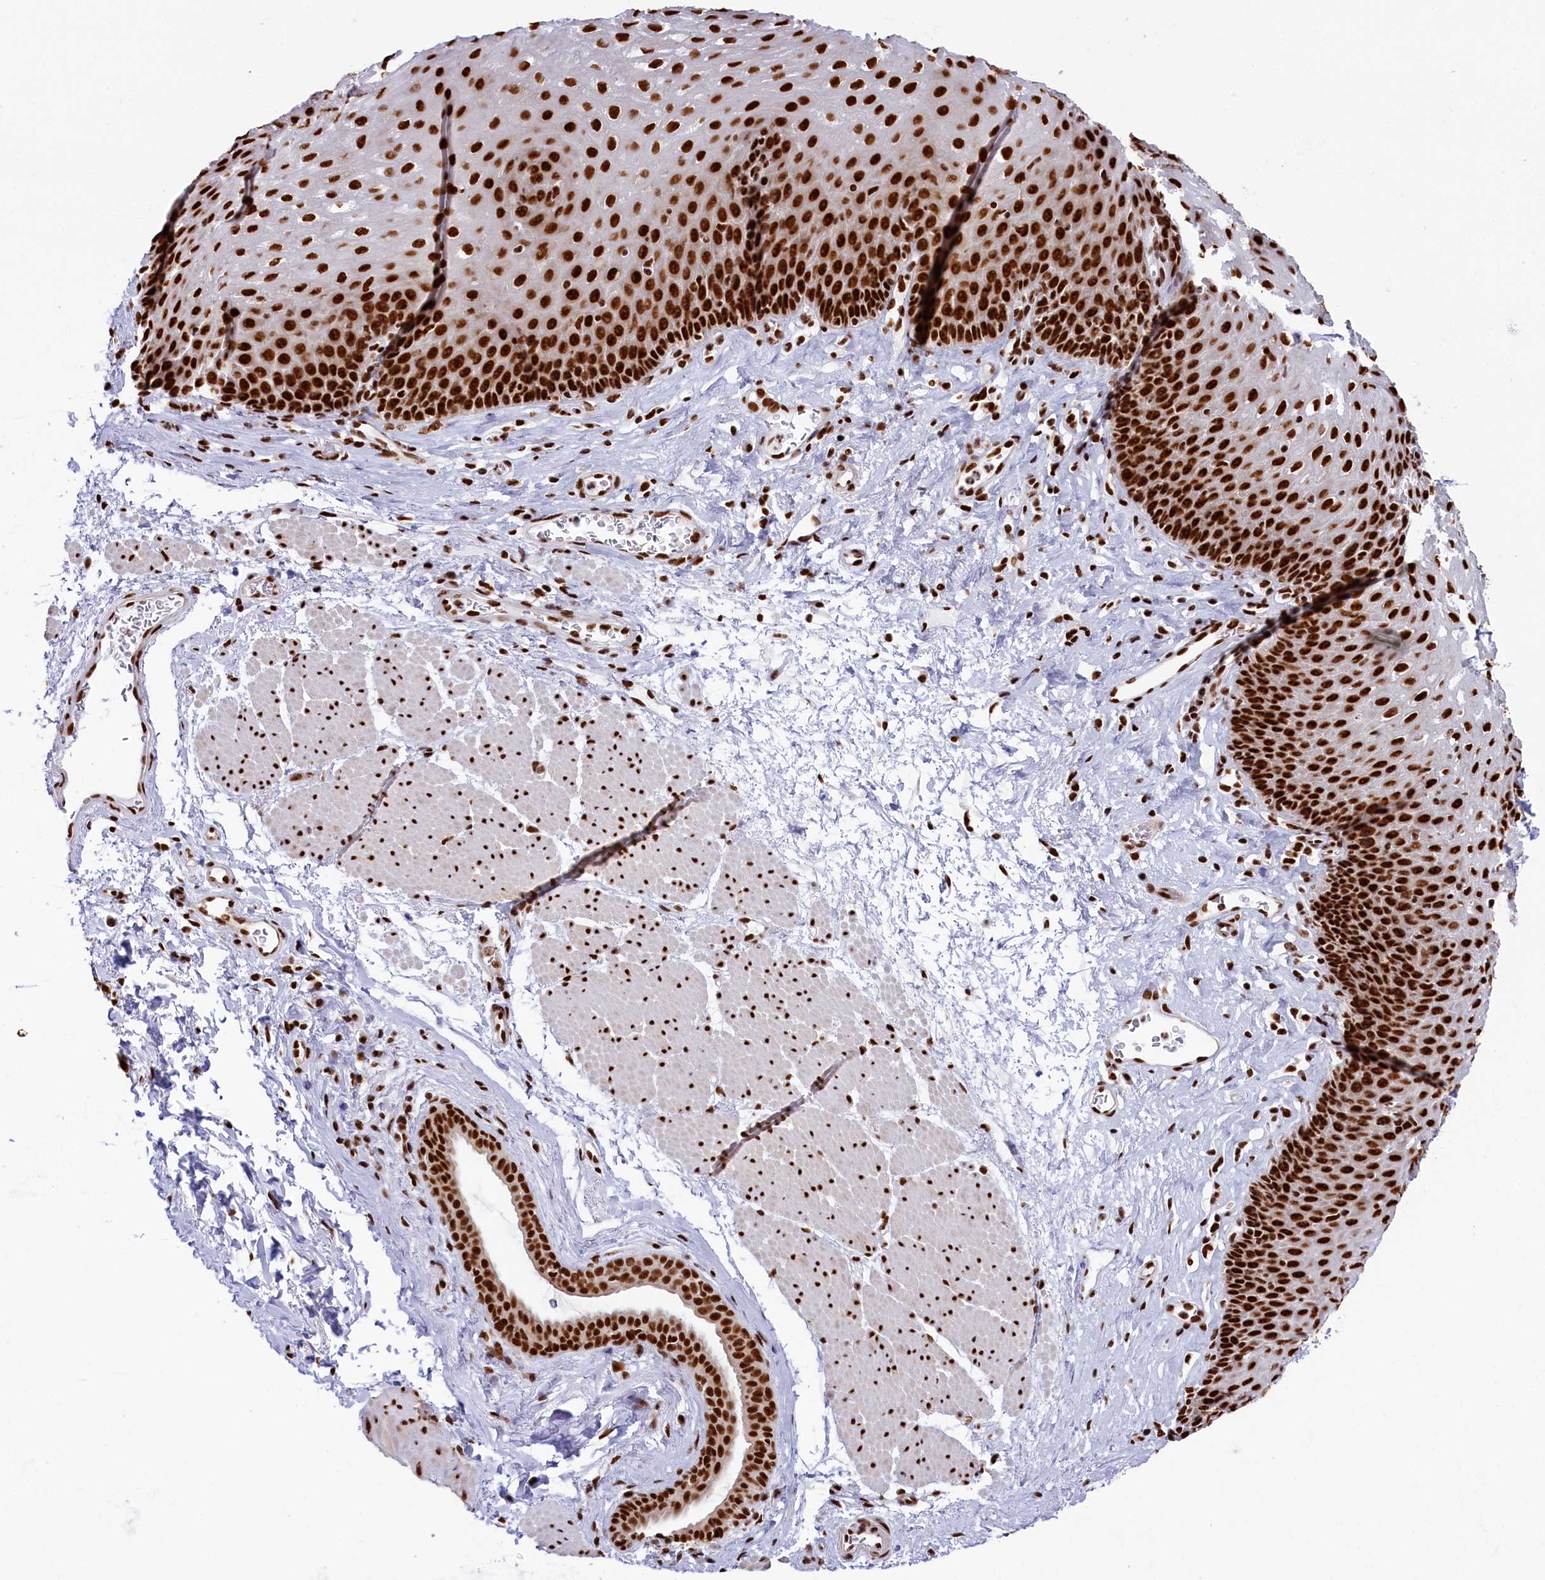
{"staining": {"intensity": "strong", "quantity": ">75%", "location": "nuclear"}, "tissue": "esophagus", "cell_type": "Squamous epithelial cells", "image_type": "normal", "snomed": [{"axis": "morphology", "description": "Normal tissue, NOS"}, {"axis": "topography", "description": "Esophagus"}], "caption": "A histopathology image showing strong nuclear positivity in about >75% of squamous epithelial cells in unremarkable esophagus, as visualized by brown immunohistochemical staining.", "gene": "SNRNP70", "patient": {"sex": "female", "age": 66}}